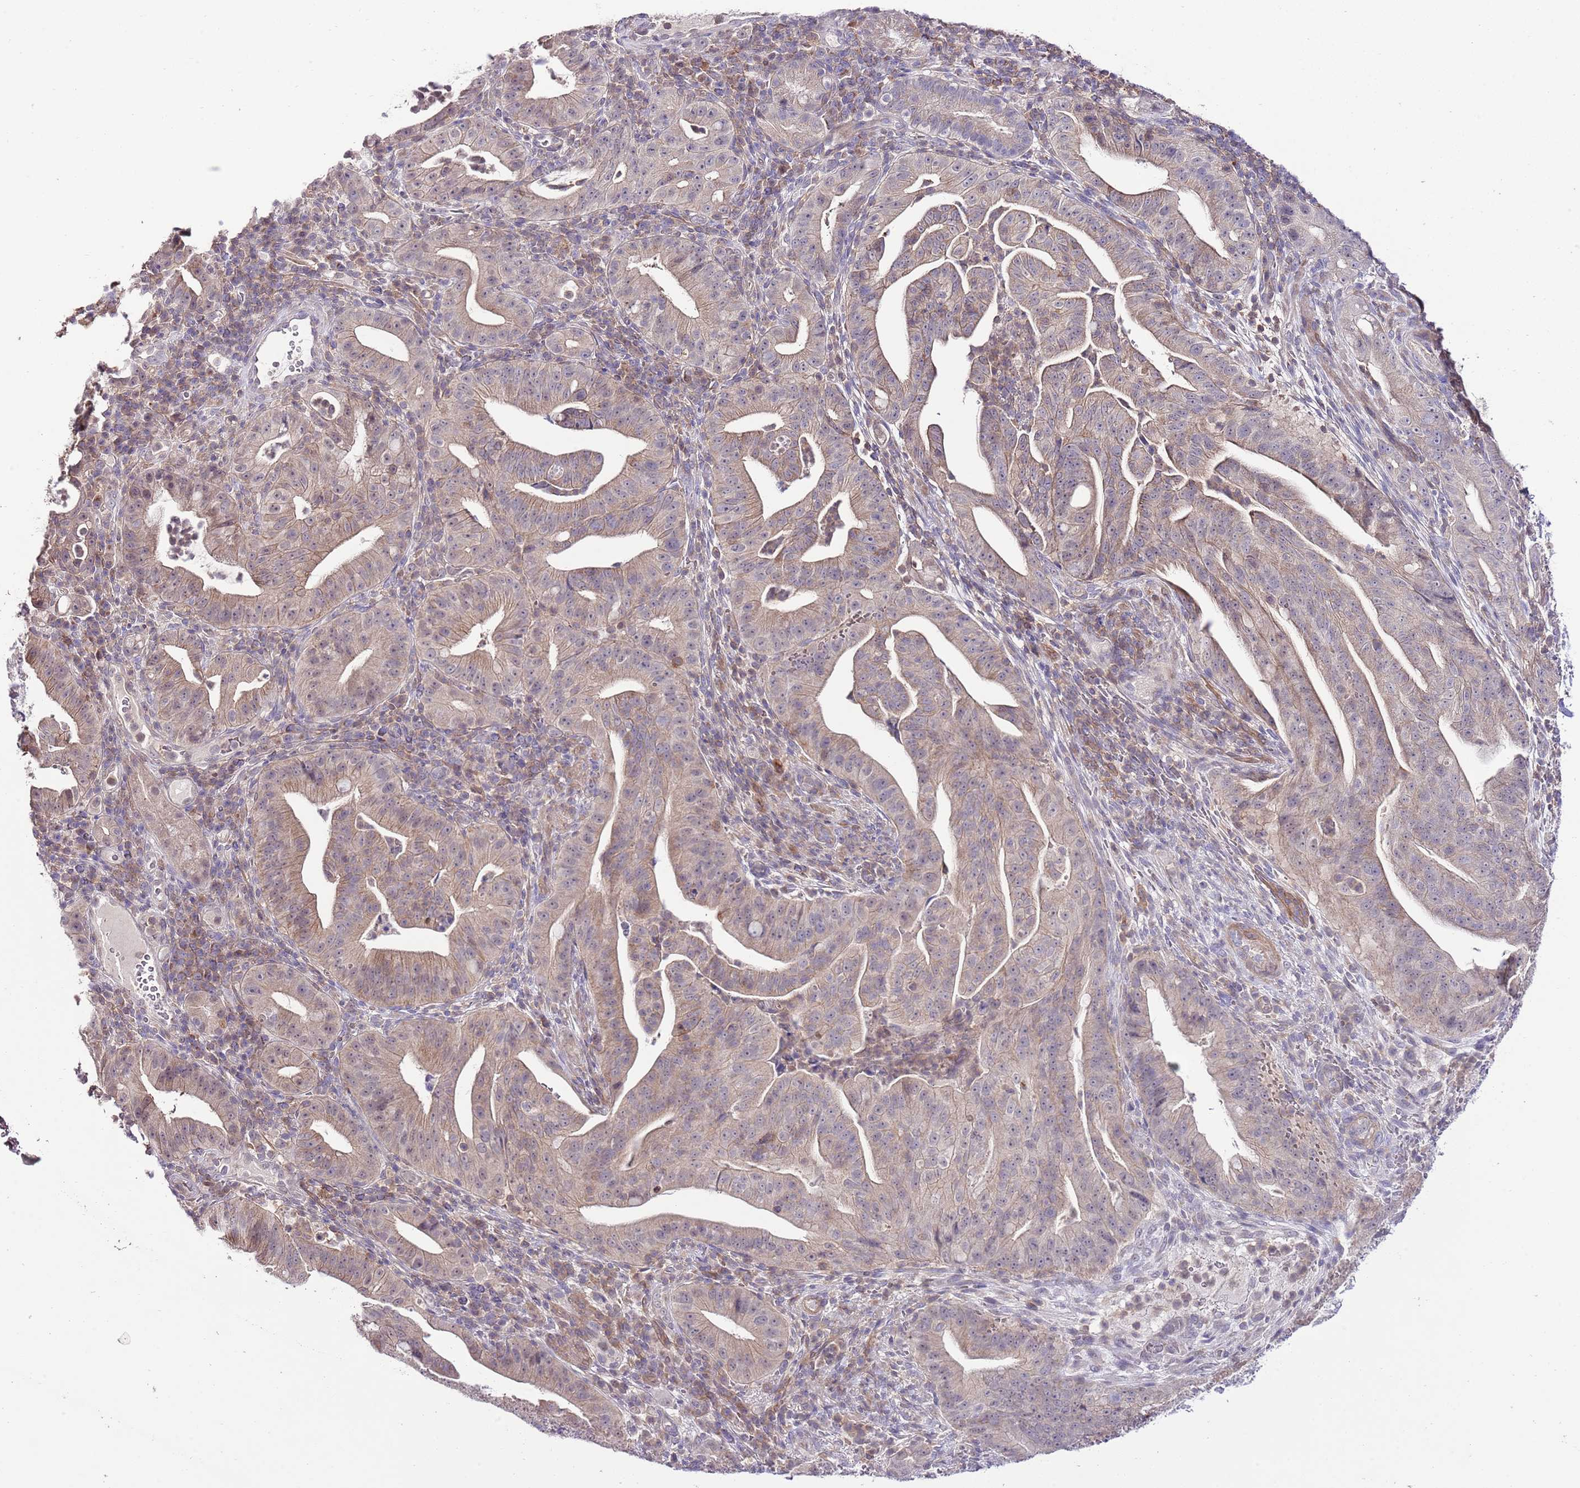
{"staining": {"intensity": "weak", "quantity": "25%-75%", "location": "cytoplasmic/membranous"}, "tissue": "pancreatic cancer", "cell_type": "Tumor cells", "image_type": "cancer", "snomed": [{"axis": "morphology", "description": "Adenocarcinoma, NOS"}, {"axis": "topography", "description": "Pancreas"}], "caption": "Immunohistochemistry photomicrograph of pancreatic cancer stained for a protein (brown), which exhibits low levels of weak cytoplasmic/membranous staining in about 25%-75% of tumor cells.", "gene": "EFHD1", "patient": {"sex": "male", "age": 71}}